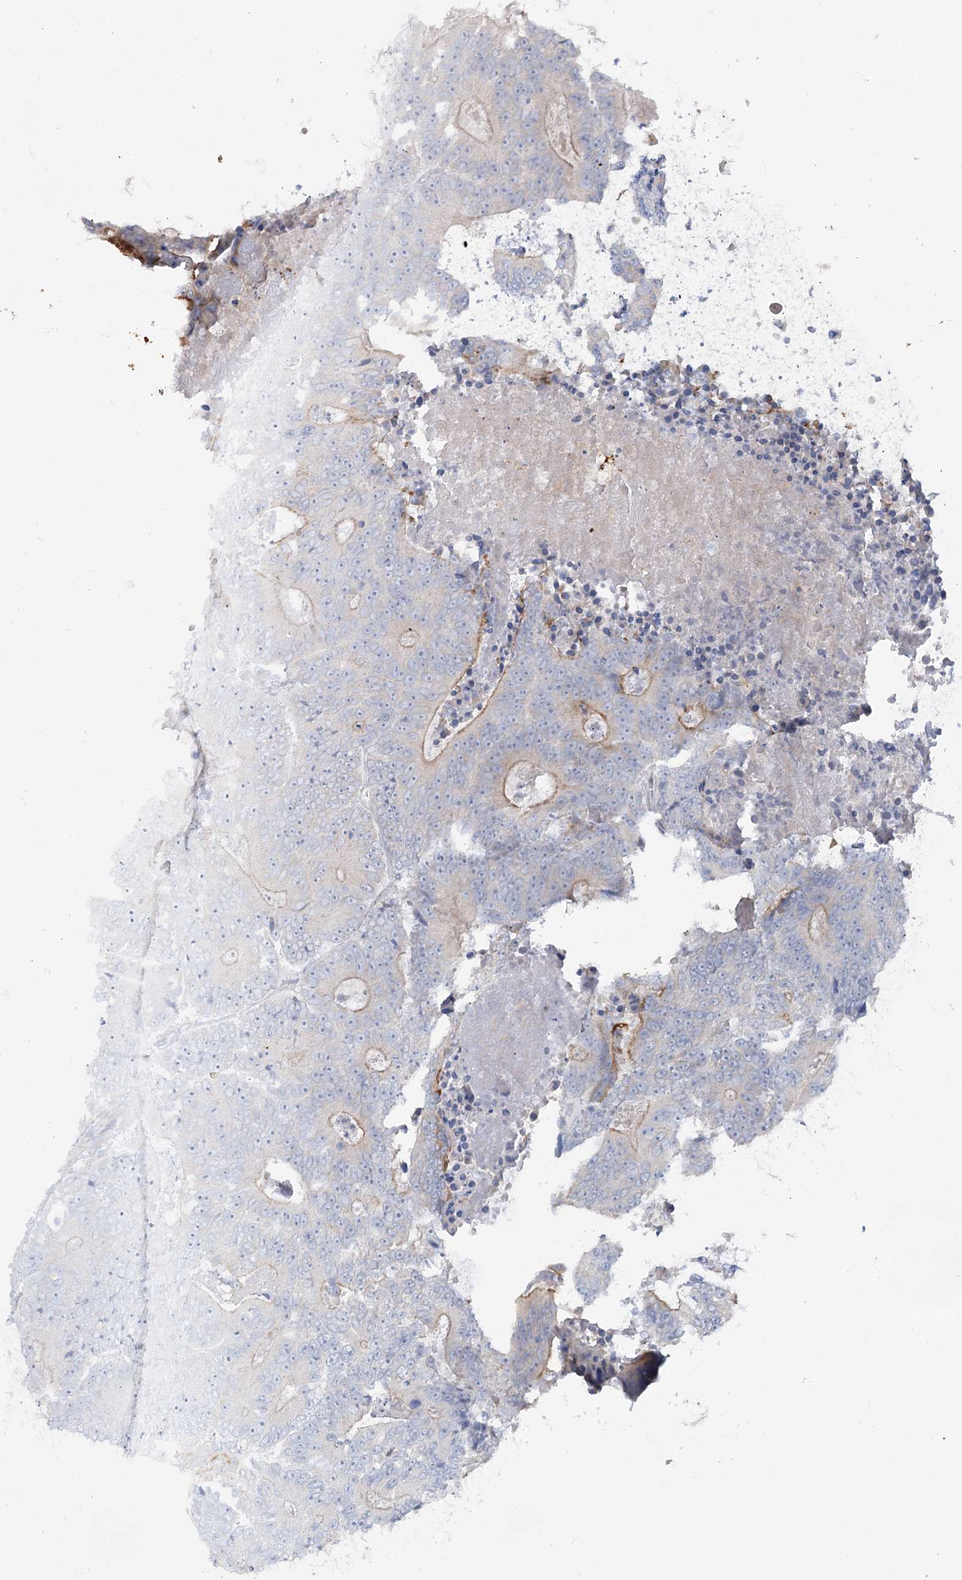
{"staining": {"intensity": "weak", "quantity": "25%-75%", "location": "cytoplasmic/membranous"}, "tissue": "colorectal cancer", "cell_type": "Tumor cells", "image_type": "cancer", "snomed": [{"axis": "morphology", "description": "Adenocarcinoma, NOS"}, {"axis": "topography", "description": "Colon"}], "caption": "IHC micrograph of human colorectal cancer (adenocarcinoma) stained for a protein (brown), which reveals low levels of weak cytoplasmic/membranous expression in approximately 25%-75% of tumor cells.", "gene": "SCN11A", "patient": {"sex": "male", "age": 83}}